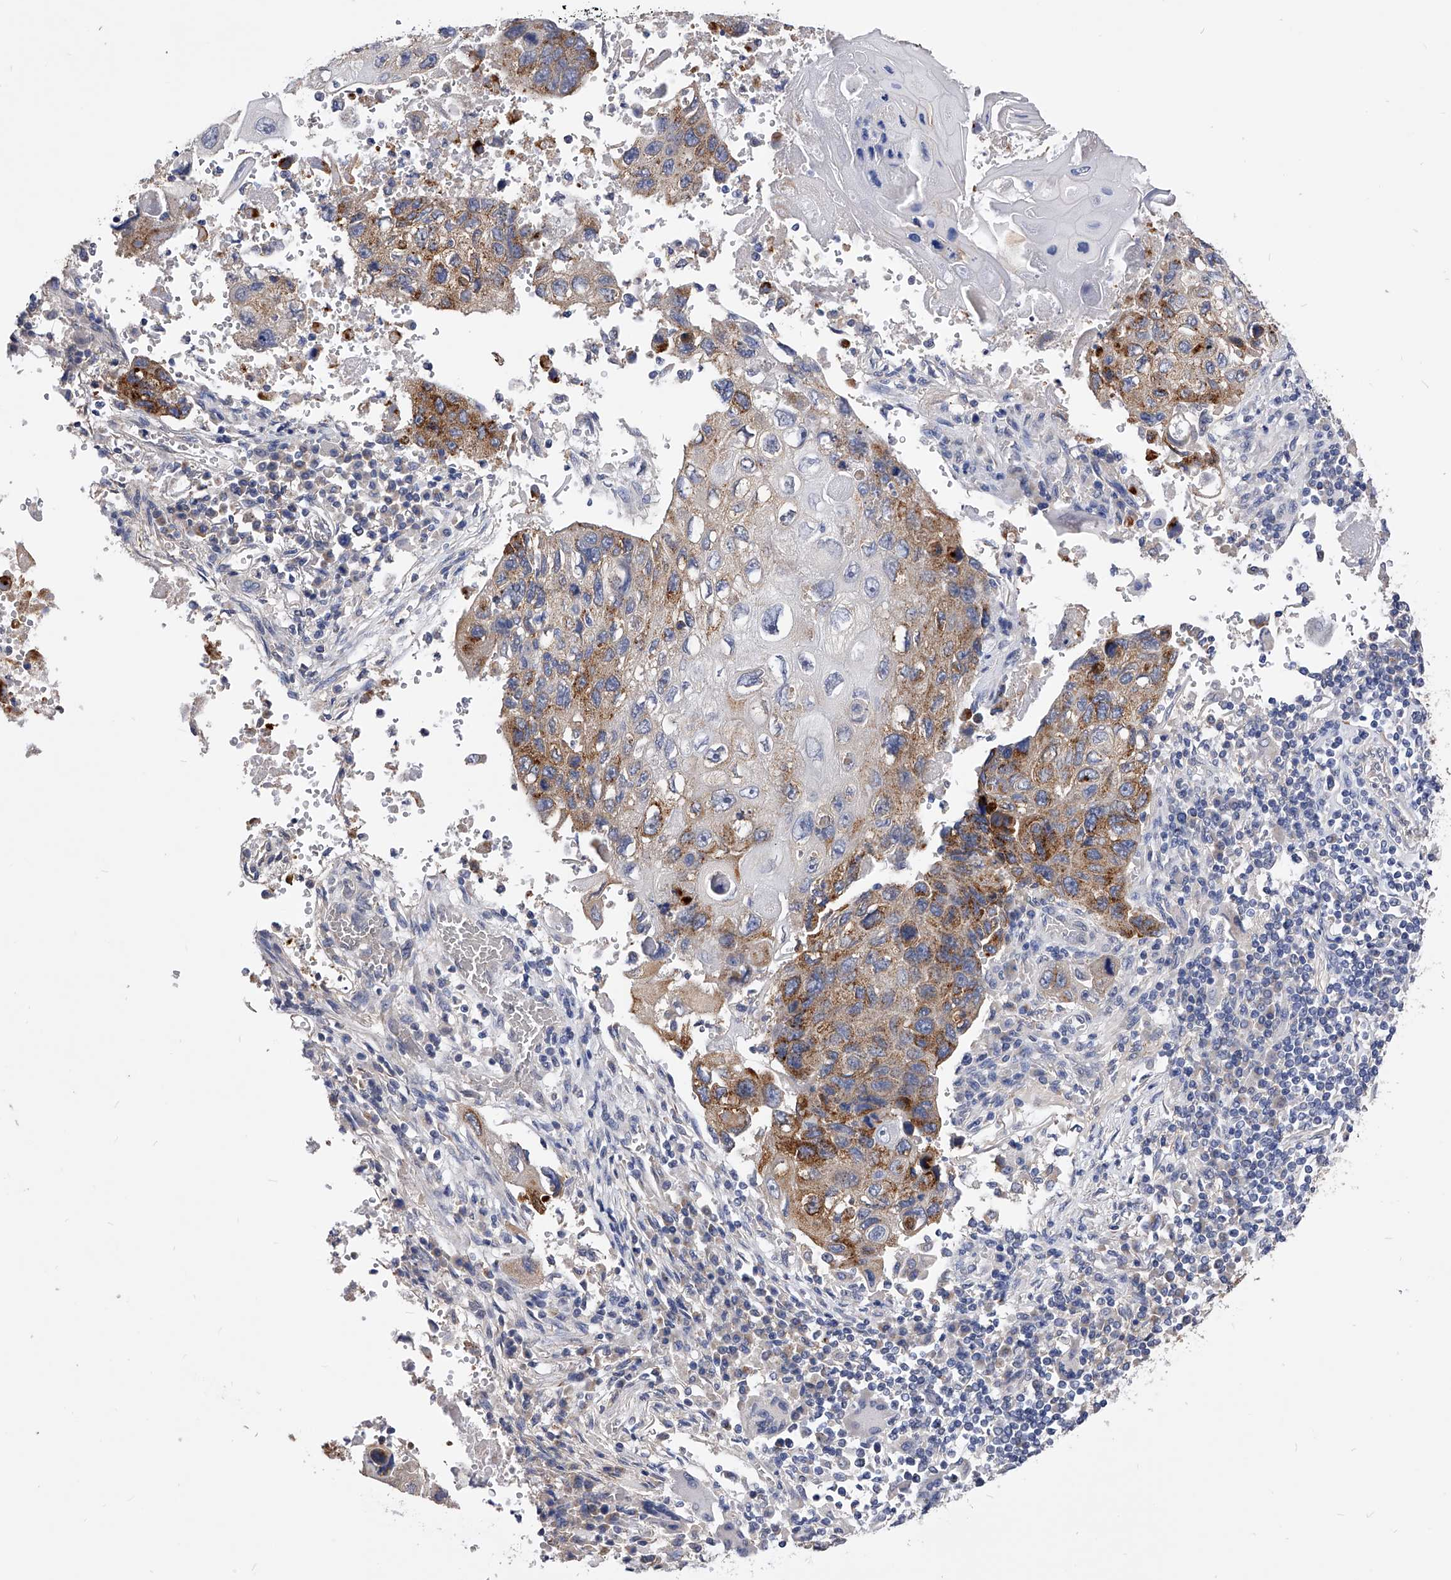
{"staining": {"intensity": "moderate", "quantity": "25%-75%", "location": "cytoplasmic/membranous"}, "tissue": "lung cancer", "cell_type": "Tumor cells", "image_type": "cancer", "snomed": [{"axis": "morphology", "description": "Squamous cell carcinoma, NOS"}, {"axis": "topography", "description": "Lung"}], "caption": "Moderate cytoplasmic/membranous positivity is appreciated in approximately 25%-75% of tumor cells in lung squamous cell carcinoma.", "gene": "ZNF529", "patient": {"sex": "male", "age": 61}}